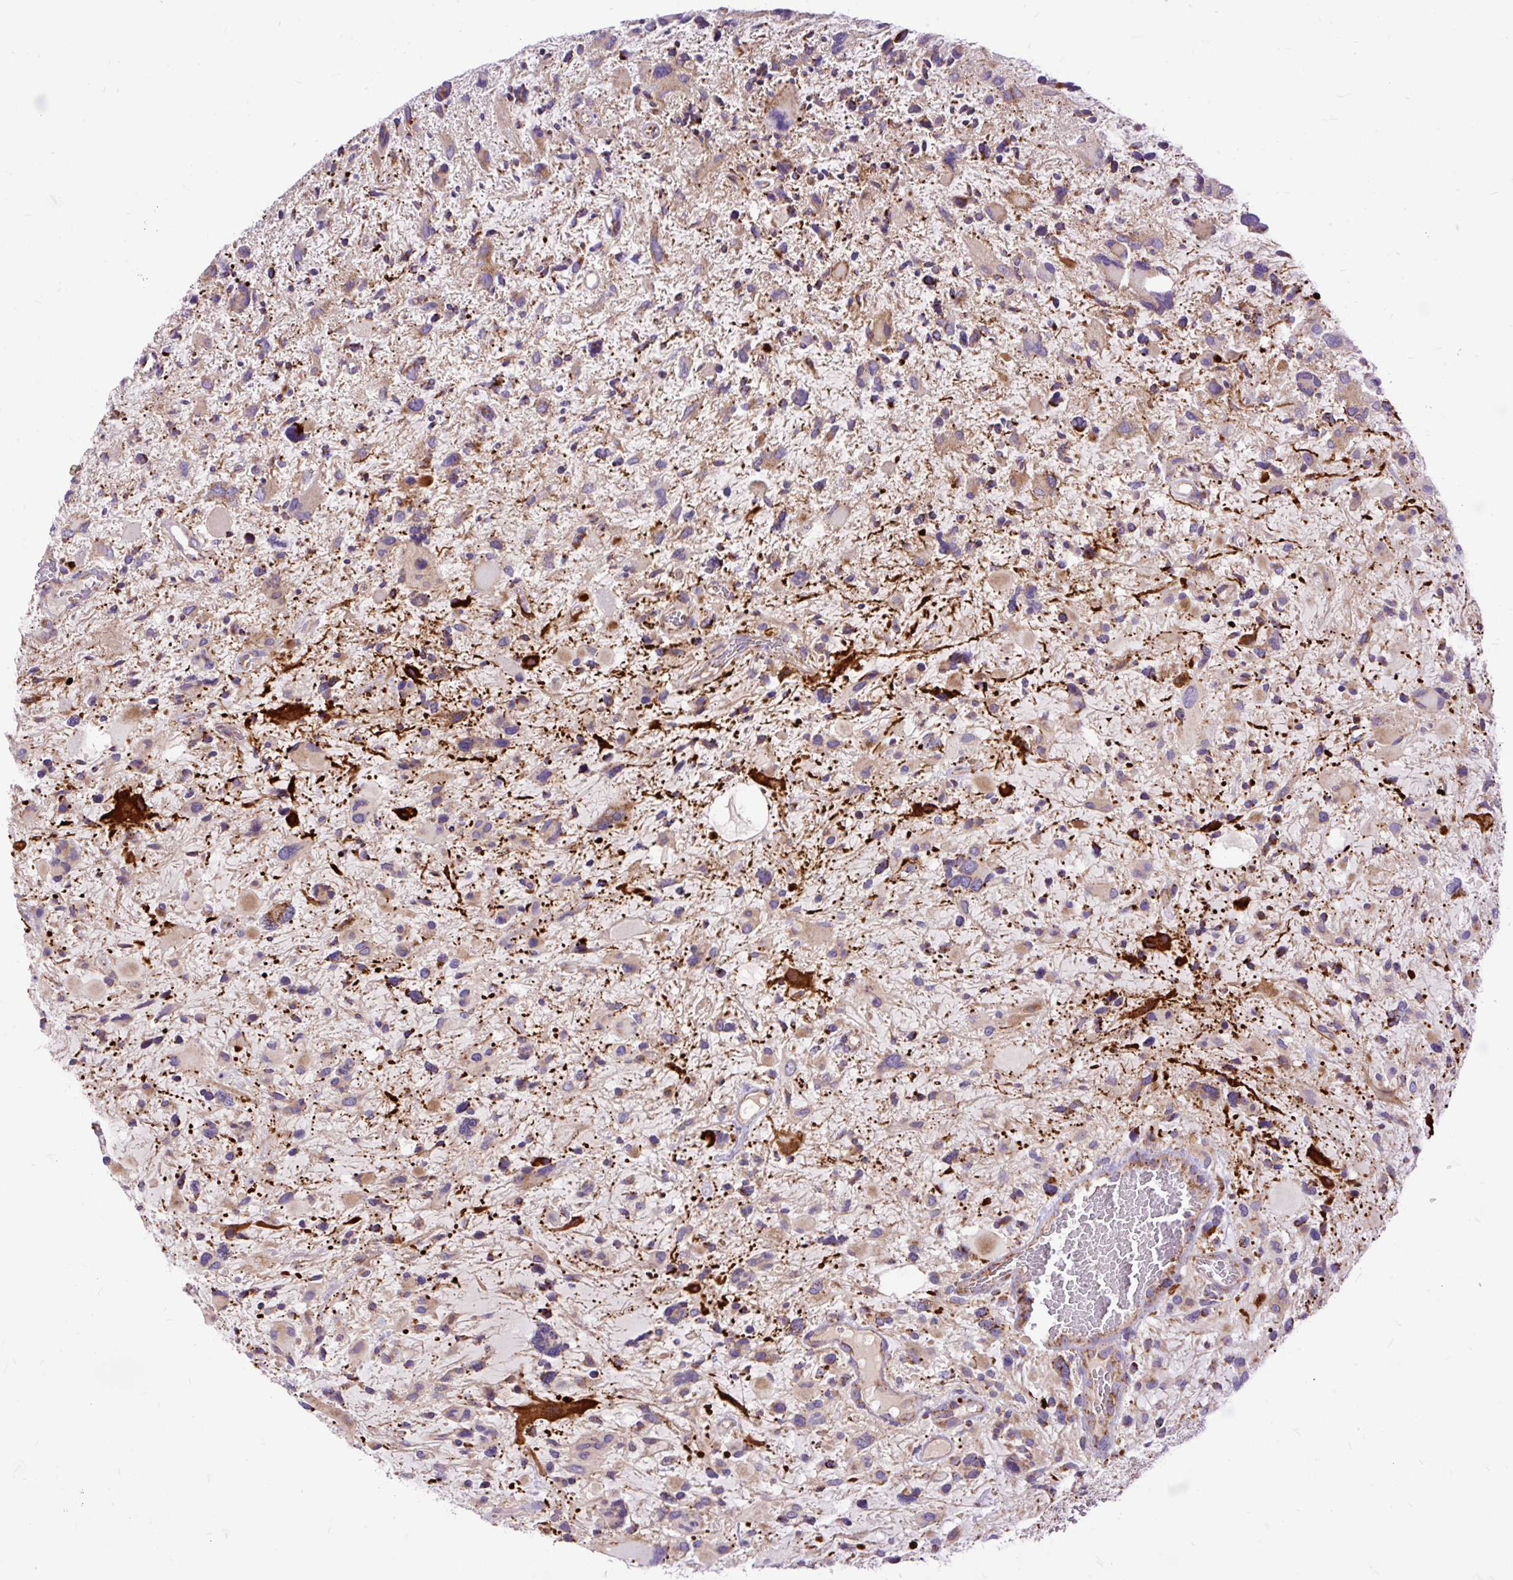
{"staining": {"intensity": "moderate", "quantity": "25%-75%", "location": "cytoplasmic/membranous"}, "tissue": "glioma", "cell_type": "Tumor cells", "image_type": "cancer", "snomed": [{"axis": "morphology", "description": "Glioma, malignant, High grade"}, {"axis": "topography", "description": "Brain"}], "caption": "Immunohistochemistry image of neoplastic tissue: glioma stained using immunohistochemistry (IHC) exhibits medium levels of moderate protein expression localized specifically in the cytoplasmic/membranous of tumor cells, appearing as a cytoplasmic/membranous brown color.", "gene": "TOMM40", "patient": {"sex": "female", "age": 11}}